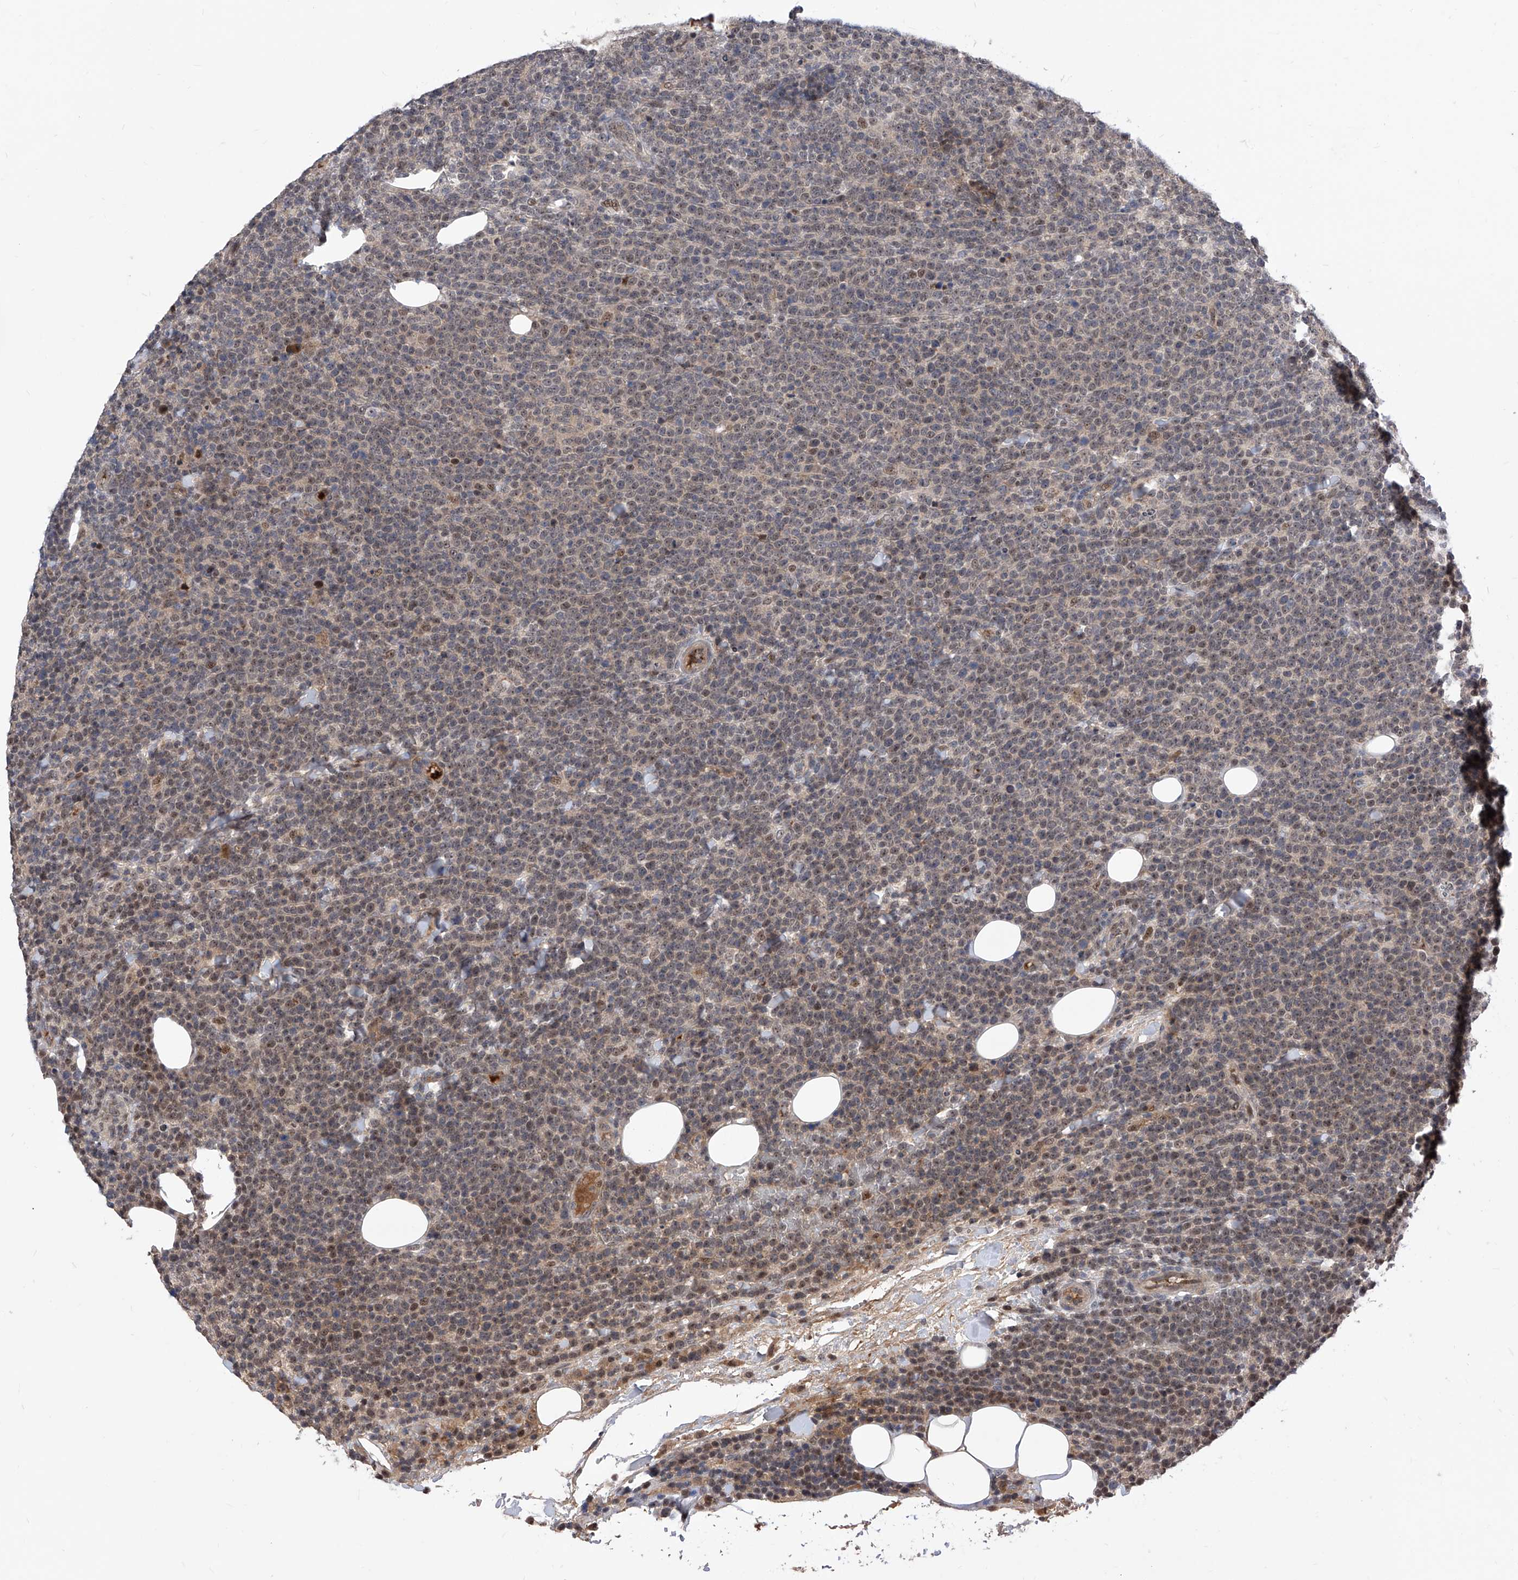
{"staining": {"intensity": "weak", "quantity": ">75%", "location": "nuclear"}, "tissue": "lymphoma", "cell_type": "Tumor cells", "image_type": "cancer", "snomed": [{"axis": "morphology", "description": "Malignant lymphoma, non-Hodgkin's type, High grade"}, {"axis": "topography", "description": "Lymph node"}], "caption": "Immunohistochemical staining of malignant lymphoma, non-Hodgkin's type (high-grade) shows low levels of weak nuclear staining in approximately >75% of tumor cells.", "gene": "LGR4", "patient": {"sex": "male", "age": 61}}